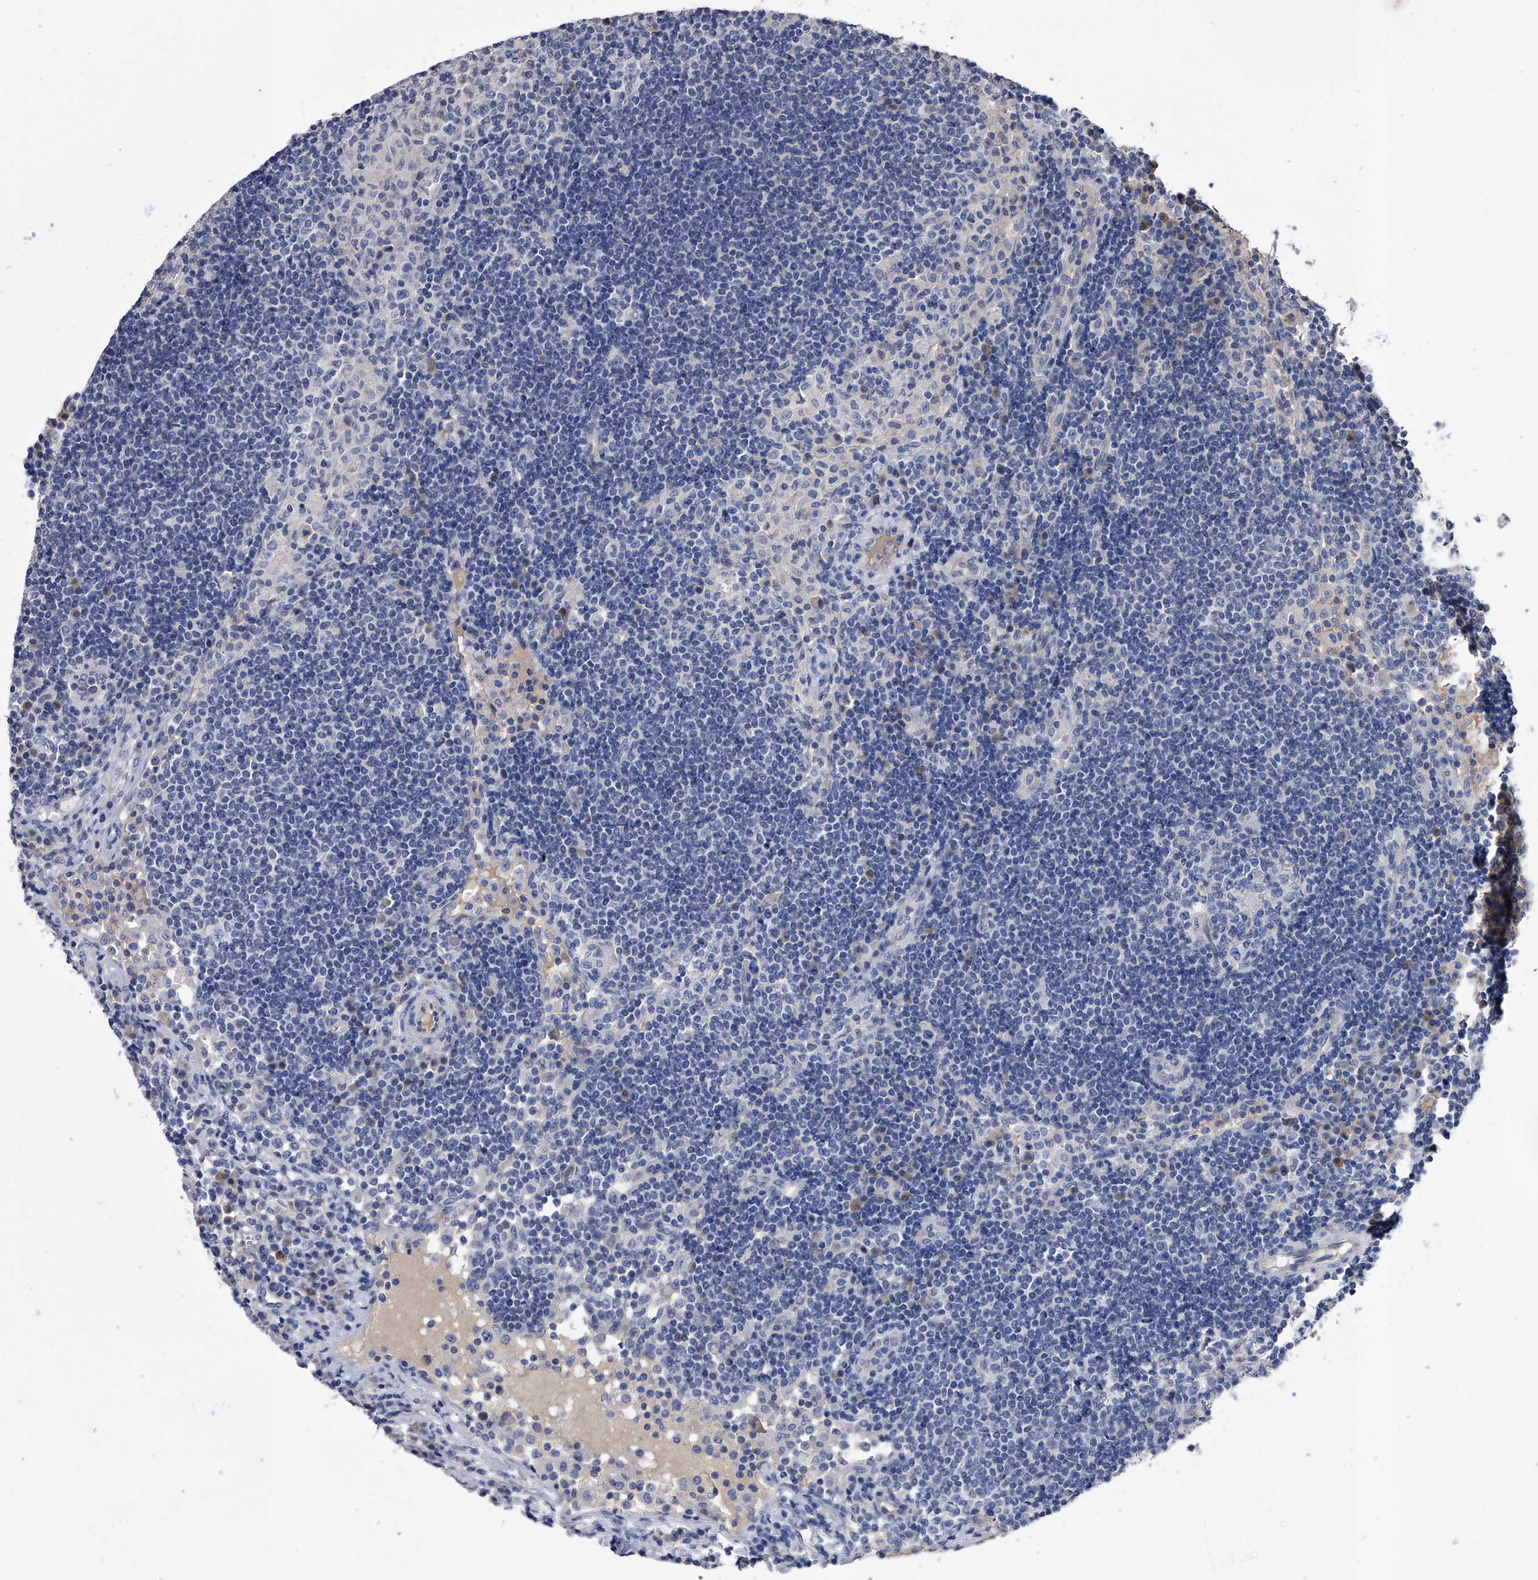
{"staining": {"intensity": "negative", "quantity": "none", "location": "none"}, "tissue": "lymph node", "cell_type": "Germinal center cells", "image_type": "normal", "snomed": [{"axis": "morphology", "description": "Normal tissue, NOS"}, {"axis": "topography", "description": "Lymph node"}], "caption": "Immunohistochemistry histopathology image of normal lymph node stained for a protein (brown), which demonstrates no staining in germinal center cells.", "gene": "EFCAB7", "patient": {"sex": "female", "age": 53}}